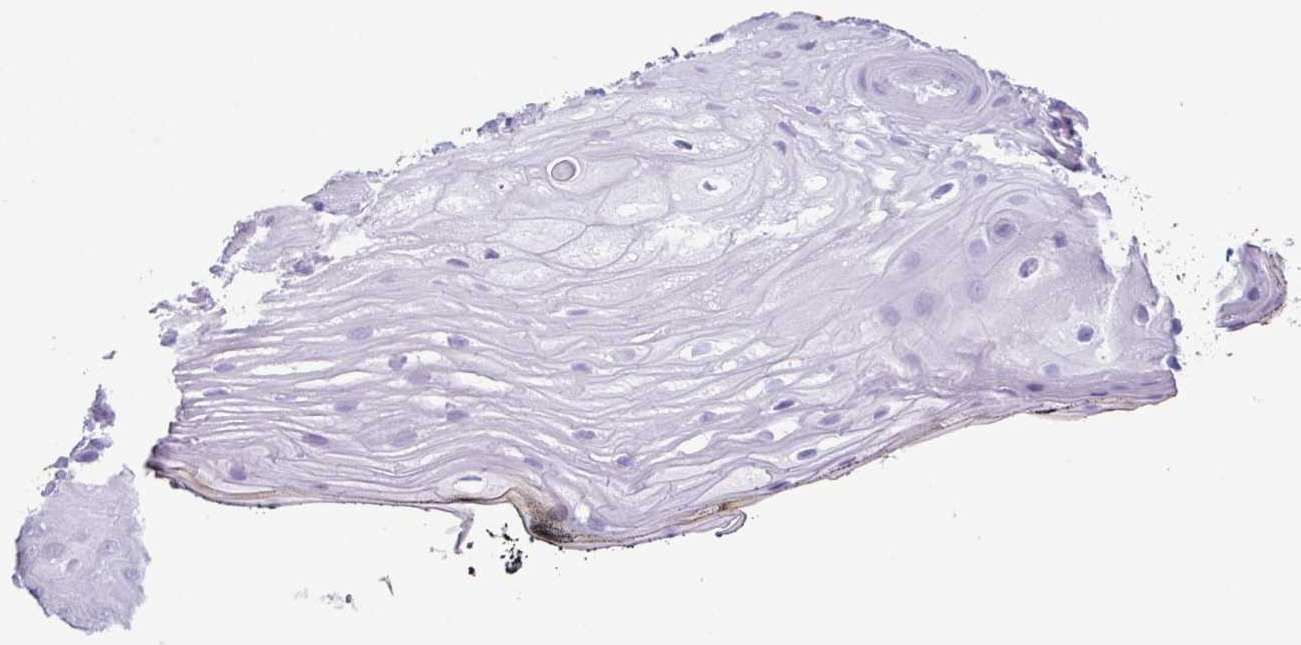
{"staining": {"intensity": "negative", "quantity": "none", "location": "none"}, "tissue": "oral mucosa", "cell_type": "Squamous epithelial cells", "image_type": "normal", "snomed": [{"axis": "morphology", "description": "Normal tissue, NOS"}, {"axis": "morphology", "description": "Squamous cell carcinoma, NOS"}, {"axis": "topography", "description": "Oral tissue"}, {"axis": "topography", "description": "Head-Neck"}], "caption": "Immunohistochemistry of normal human oral mucosa displays no expression in squamous epithelial cells. (Immunohistochemistry (ihc), brightfield microscopy, high magnification).", "gene": "ZG16", "patient": {"sex": "female", "age": 81}}